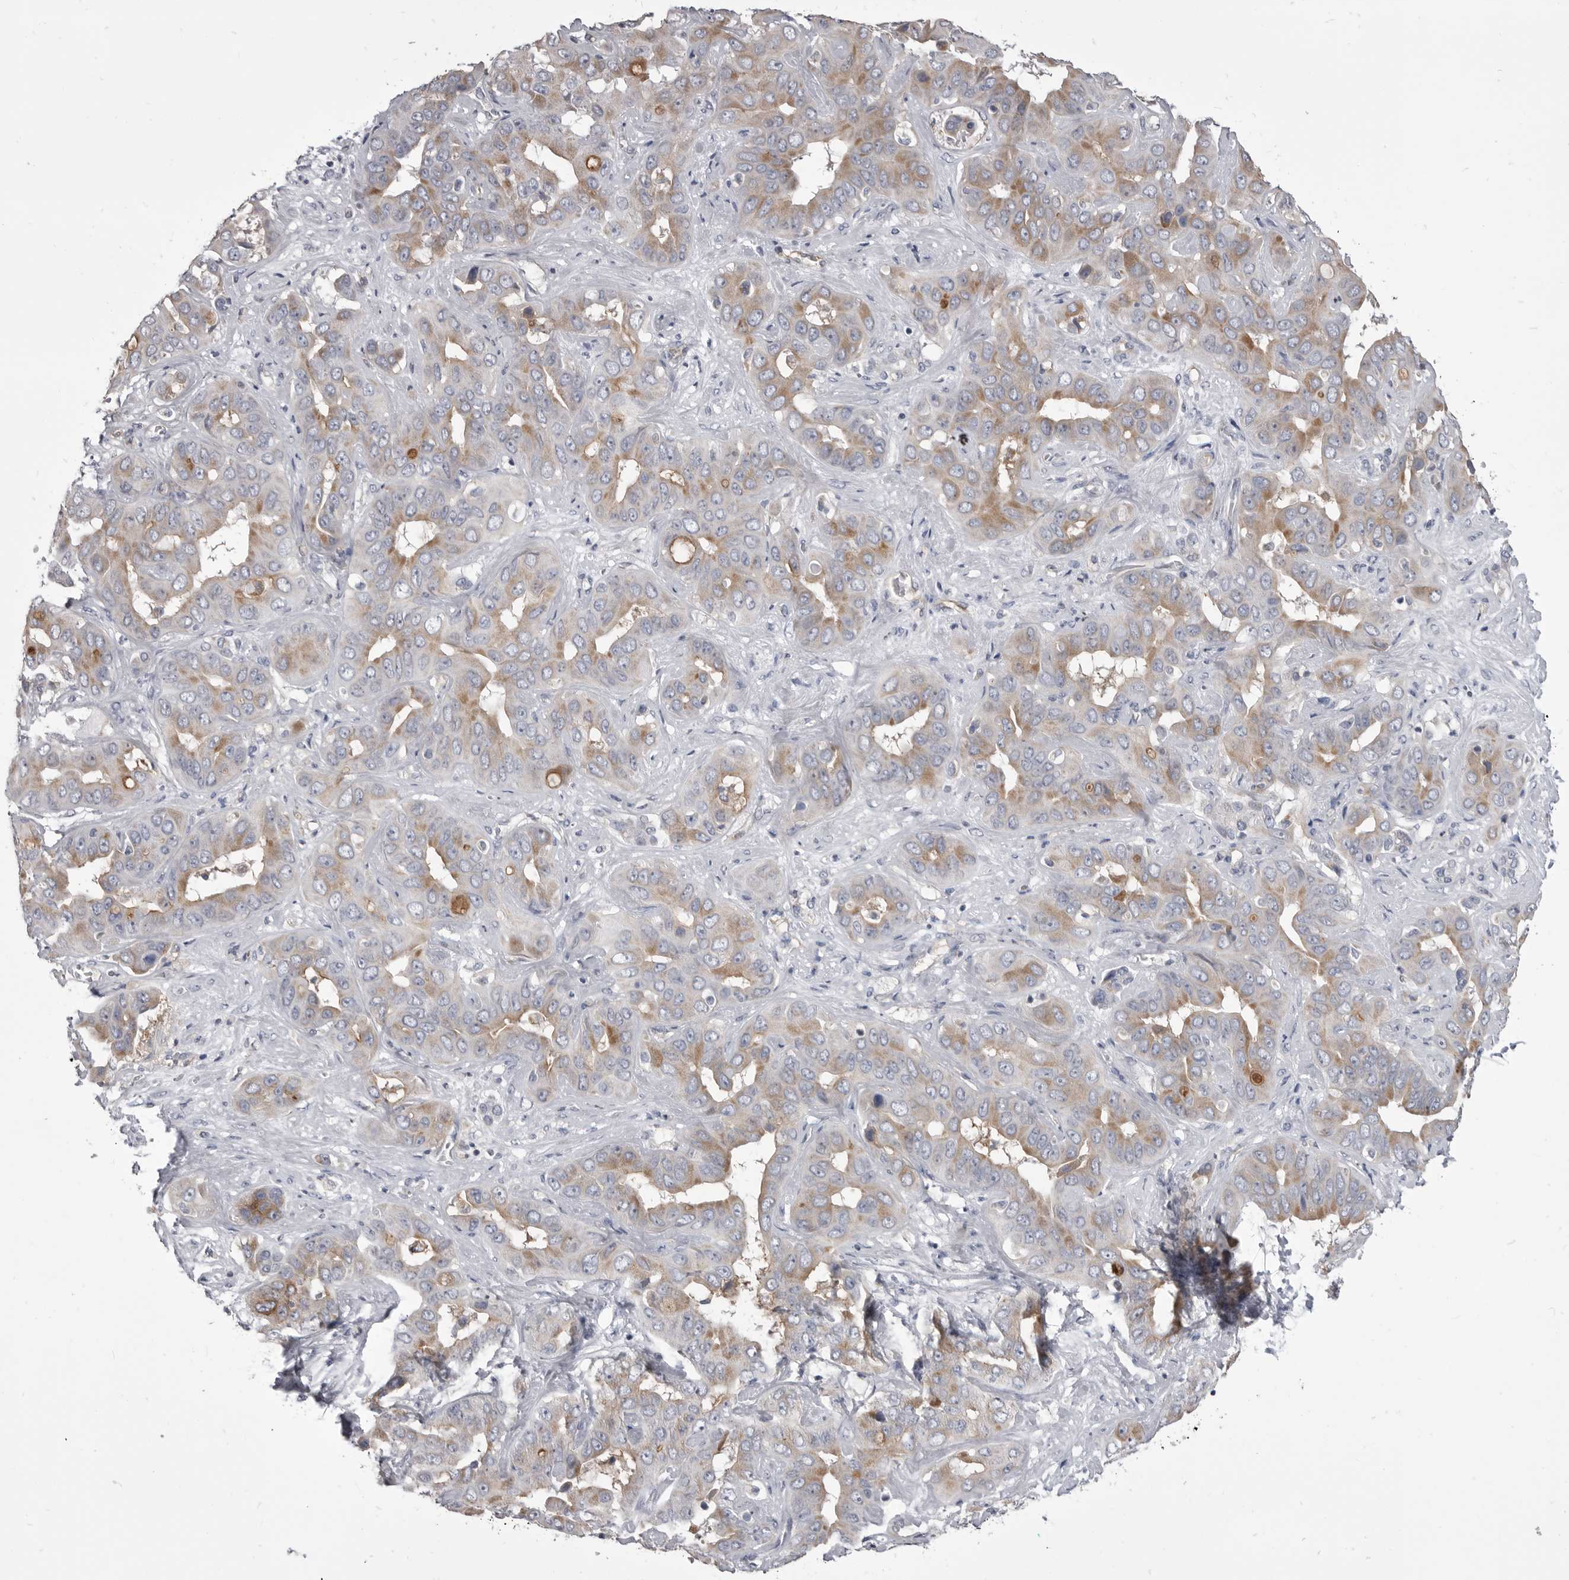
{"staining": {"intensity": "moderate", "quantity": ">75%", "location": "cytoplasmic/membranous"}, "tissue": "liver cancer", "cell_type": "Tumor cells", "image_type": "cancer", "snomed": [{"axis": "morphology", "description": "Cholangiocarcinoma"}, {"axis": "topography", "description": "Liver"}], "caption": "Protein expression by immunohistochemistry shows moderate cytoplasmic/membranous expression in about >75% of tumor cells in liver cholangiocarcinoma.", "gene": "OPLAH", "patient": {"sex": "female", "age": 52}}